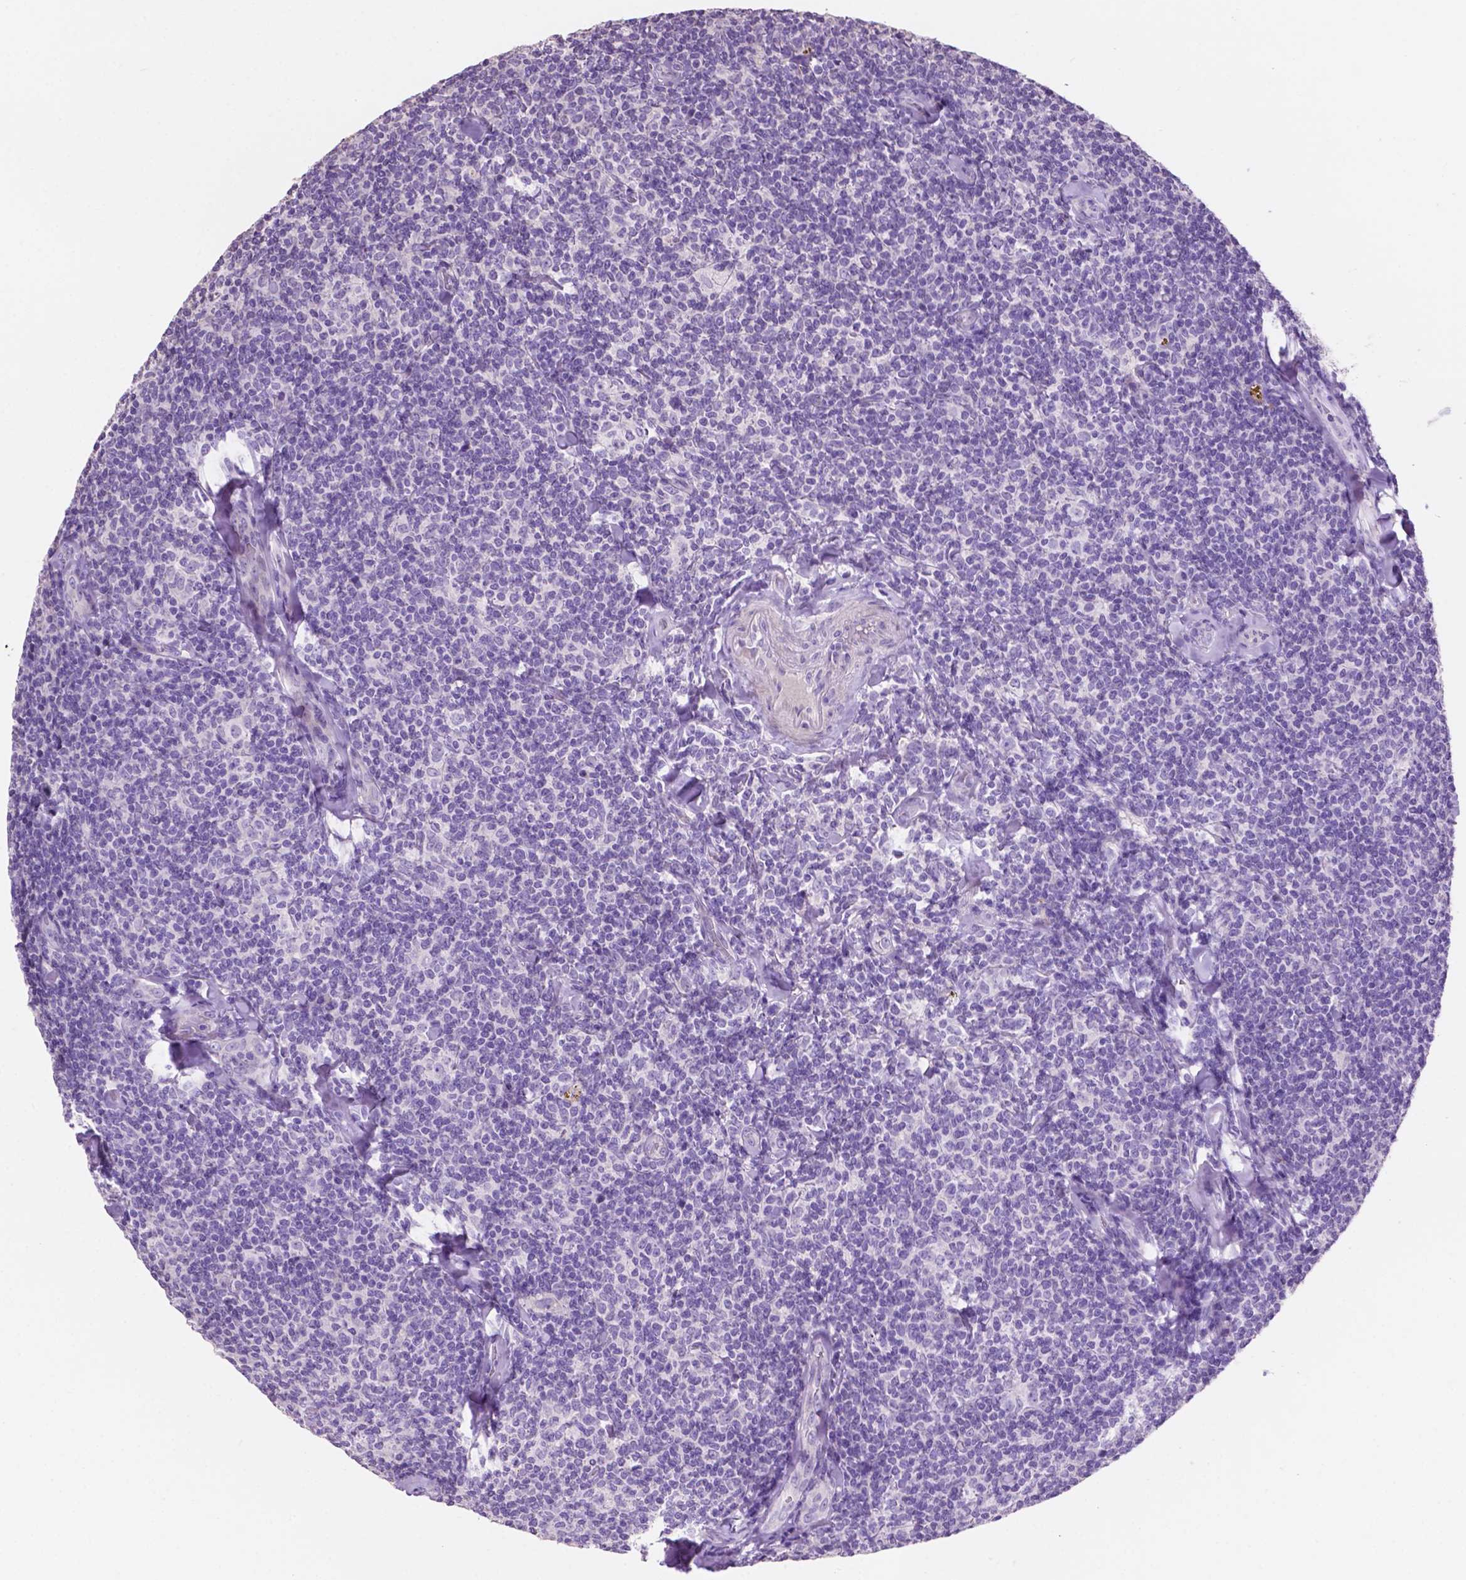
{"staining": {"intensity": "negative", "quantity": "none", "location": "none"}, "tissue": "lymphoma", "cell_type": "Tumor cells", "image_type": "cancer", "snomed": [{"axis": "morphology", "description": "Malignant lymphoma, non-Hodgkin's type, Low grade"}, {"axis": "topography", "description": "Lymph node"}], "caption": "Immunohistochemistry (IHC) of human low-grade malignant lymphoma, non-Hodgkin's type reveals no expression in tumor cells. (DAB IHC with hematoxylin counter stain).", "gene": "CLDN17", "patient": {"sex": "female", "age": 56}}